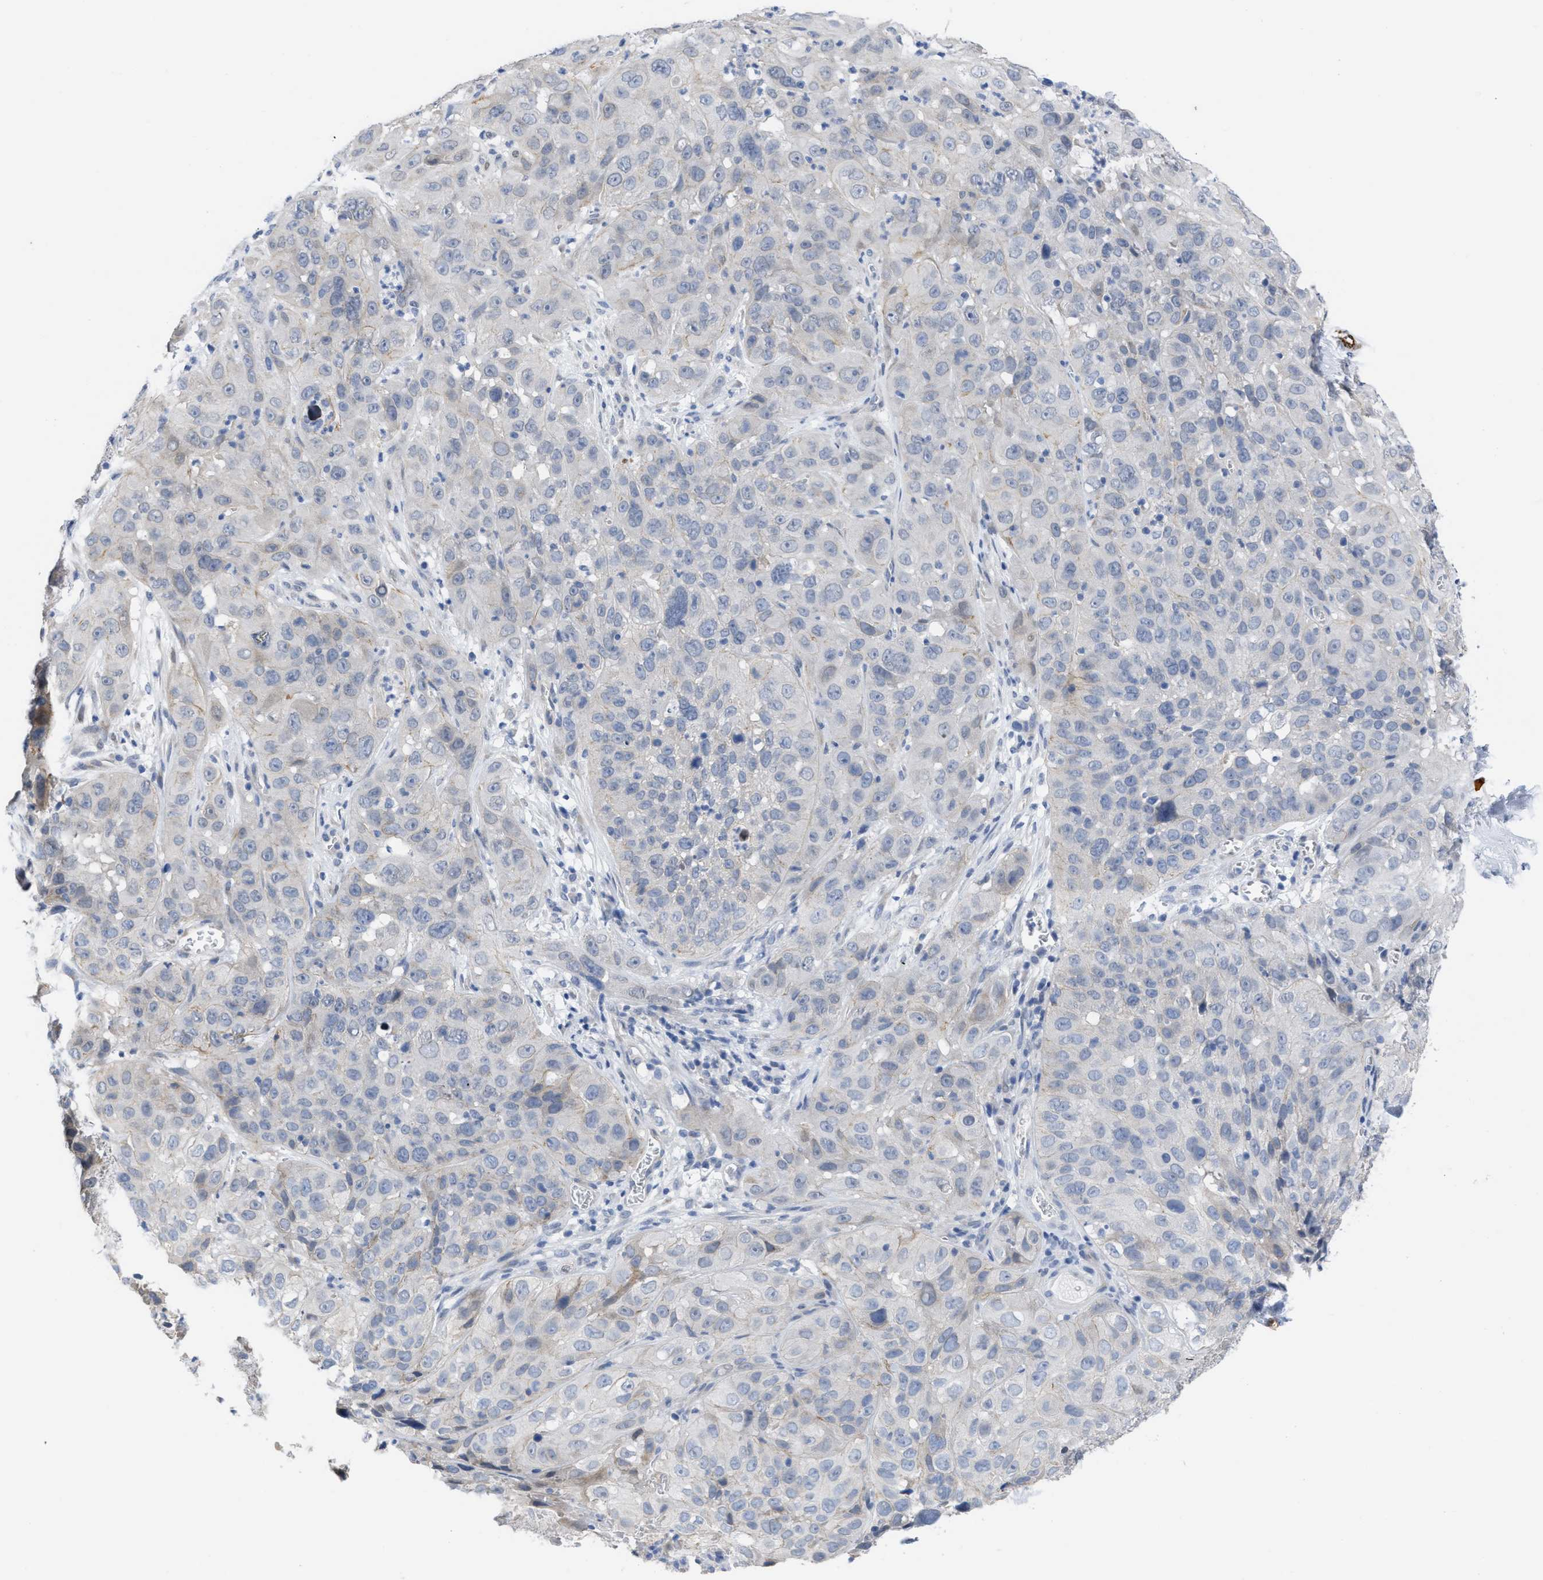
{"staining": {"intensity": "negative", "quantity": "none", "location": "none"}, "tissue": "cervical cancer", "cell_type": "Tumor cells", "image_type": "cancer", "snomed": [{"axis": "morphology", "description": "Squamous cell carcinoma, NOS"}, {"axis": "topography", "description": "Cervix"}], "caption": "IHC of human cervical cancer (squamous cell carcinoma) demonstrates no staining in tumor cells. Brightfield microscopy of immunohistochemistry stained with DAB (3,3'-diaminobenzidine) (brown) and hematoxylin (blue), captured at high magnification.", "gene": "ACKR1", "patient": {"sex": "female", "age": 32}}